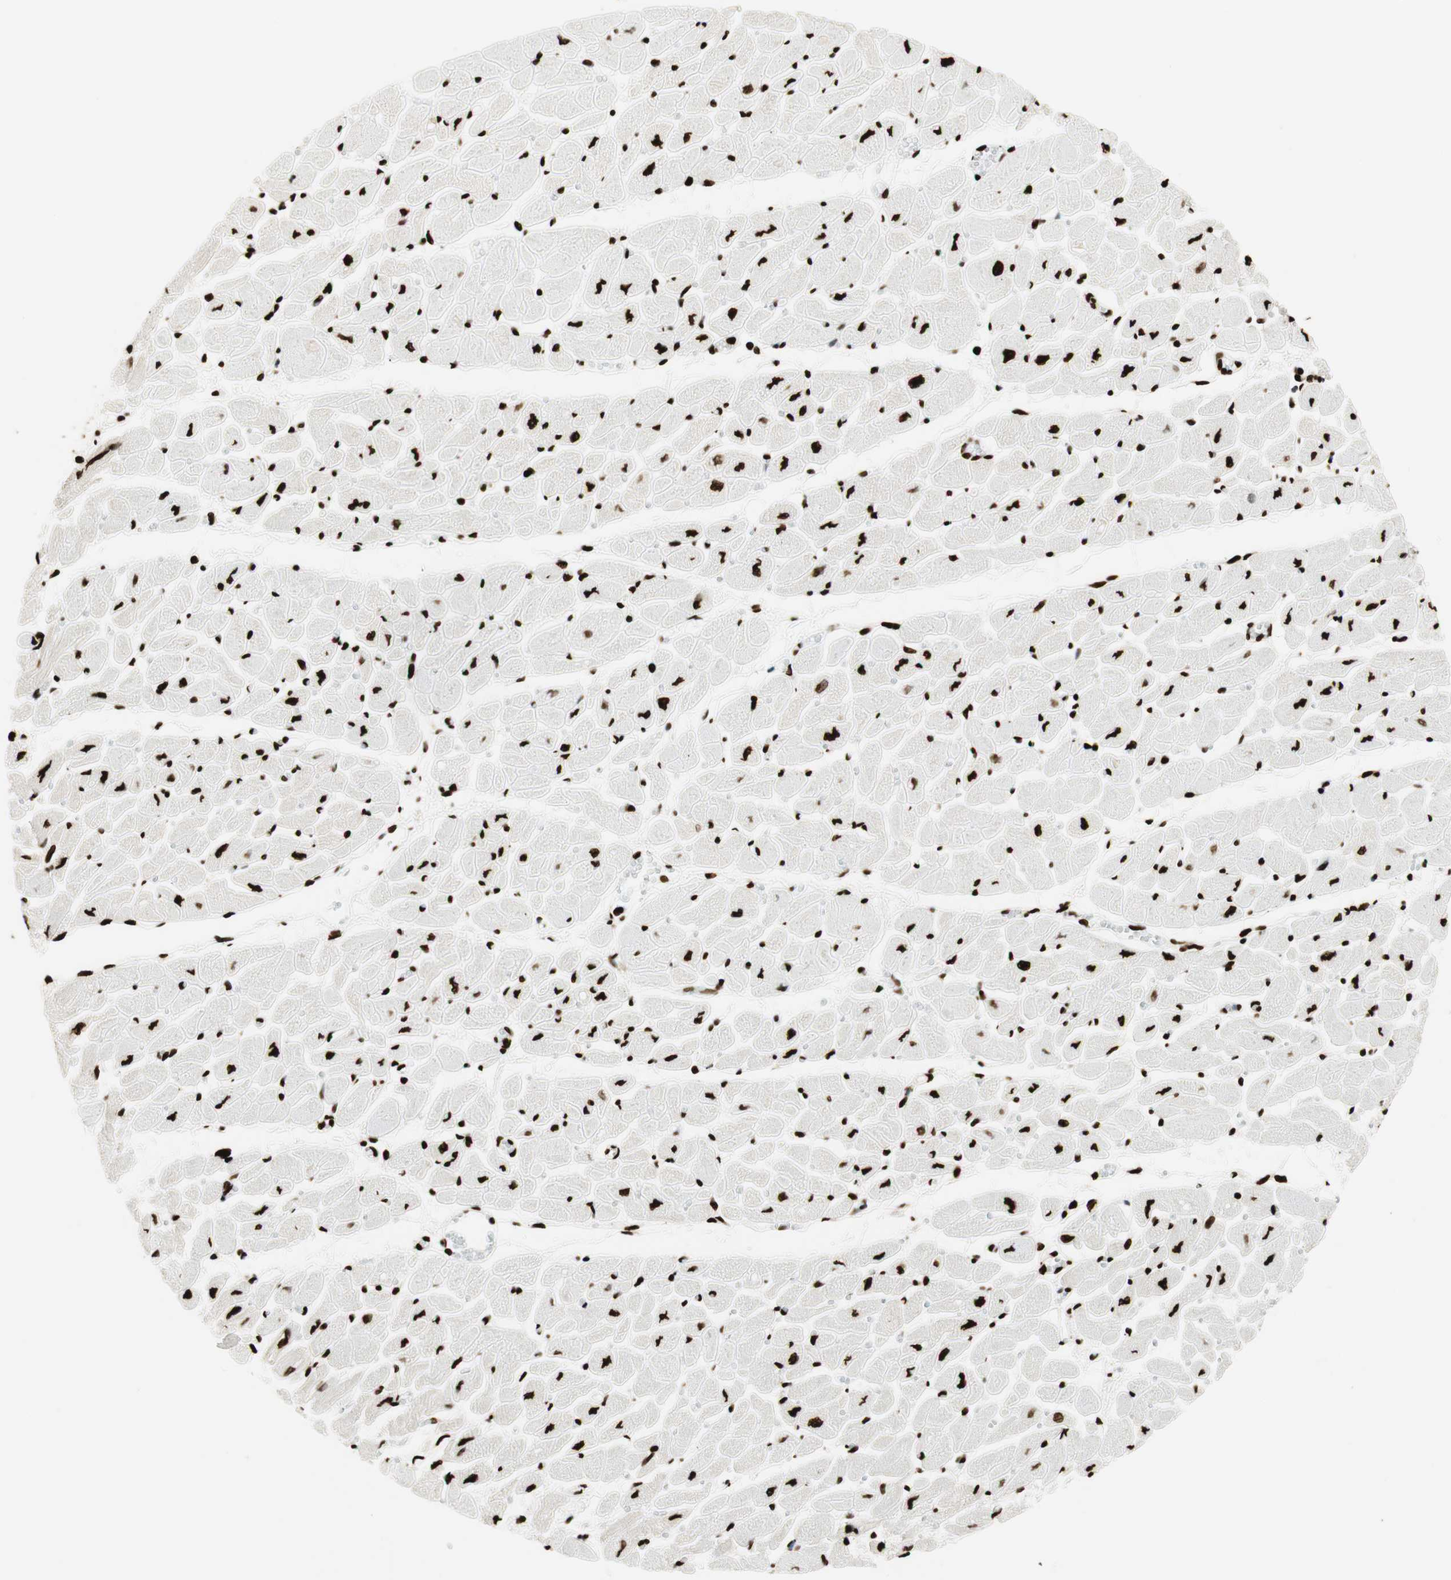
{"staining": {"intensity": "strong", "quantity": ">75%", "location": "nuclear"}, "tissue": "heart muscle", "cell_type": "Cardiomyocytes", "image_type": "normal", "snomed": [{"axis": "morphology", "description": "Normal tissue, NOS"}, {"axis": "topography", "description": "Heart"}], "caption": "An IHC micrograph of normal tissue is shown. Protein staining in brown highlights strong nuclear positivity in heart muscle within cardiomyocytes.", "gene": "GLI2", "patient": {"sex": "female", "age": 54}}